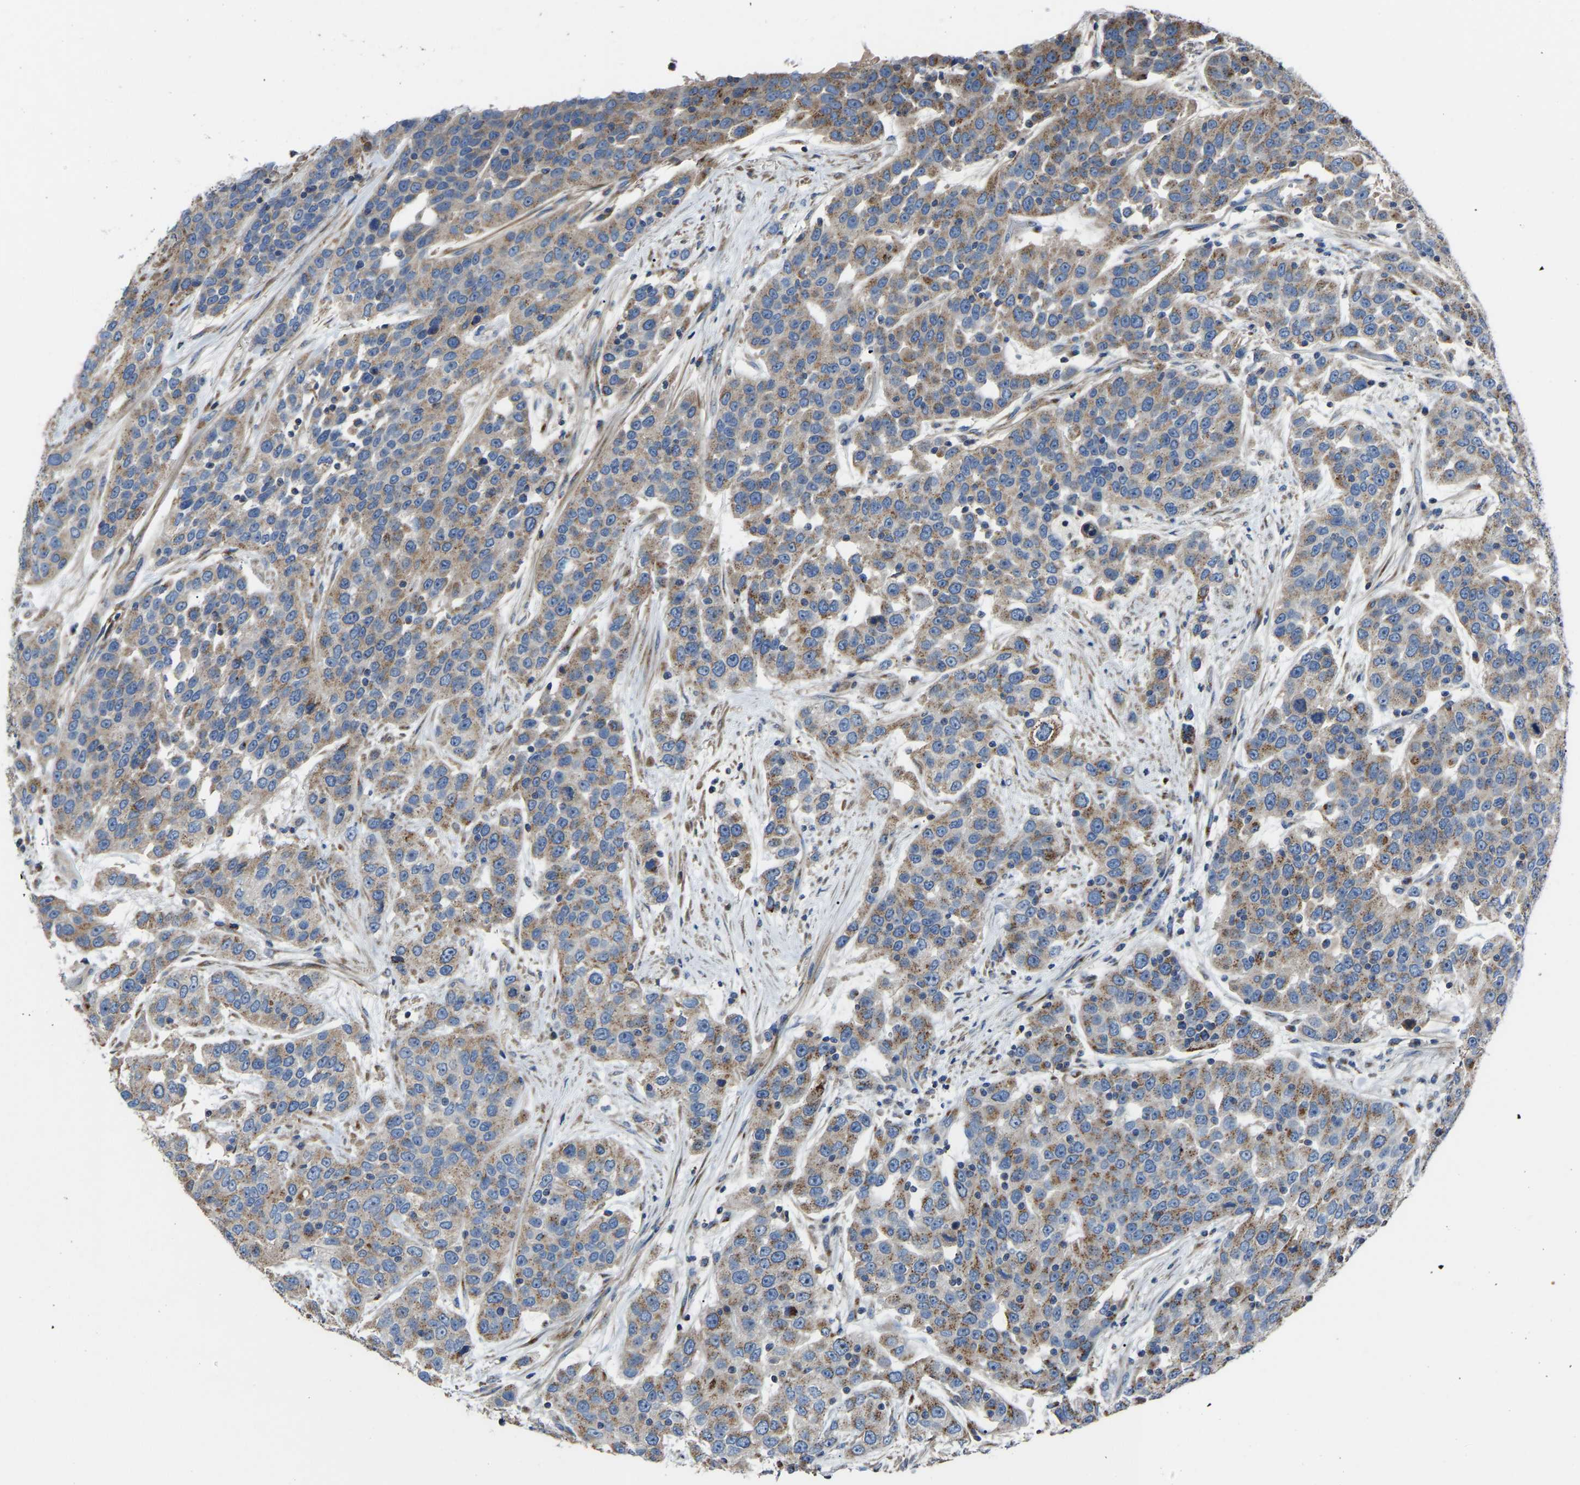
{"staining": {"intensity": "moderate", "quantity": ">75%", "location": "cytoplasmic/membranous"}, "tissue": "urothelial cancer", "cell_type": "Tumor cells", "image_type": "cancer", "snomed": [{"axis": "morphology", "description": "Urothelial carcinoma, High grade"}, {"axis": "topography", "description": "Urinary bladder"}], "caption": "Urothelial cancer stained with a protein marker reveals moderate staining in tumor cells.", "gene": "CANT1", "patient": {"sex": "female", "age": 80}}